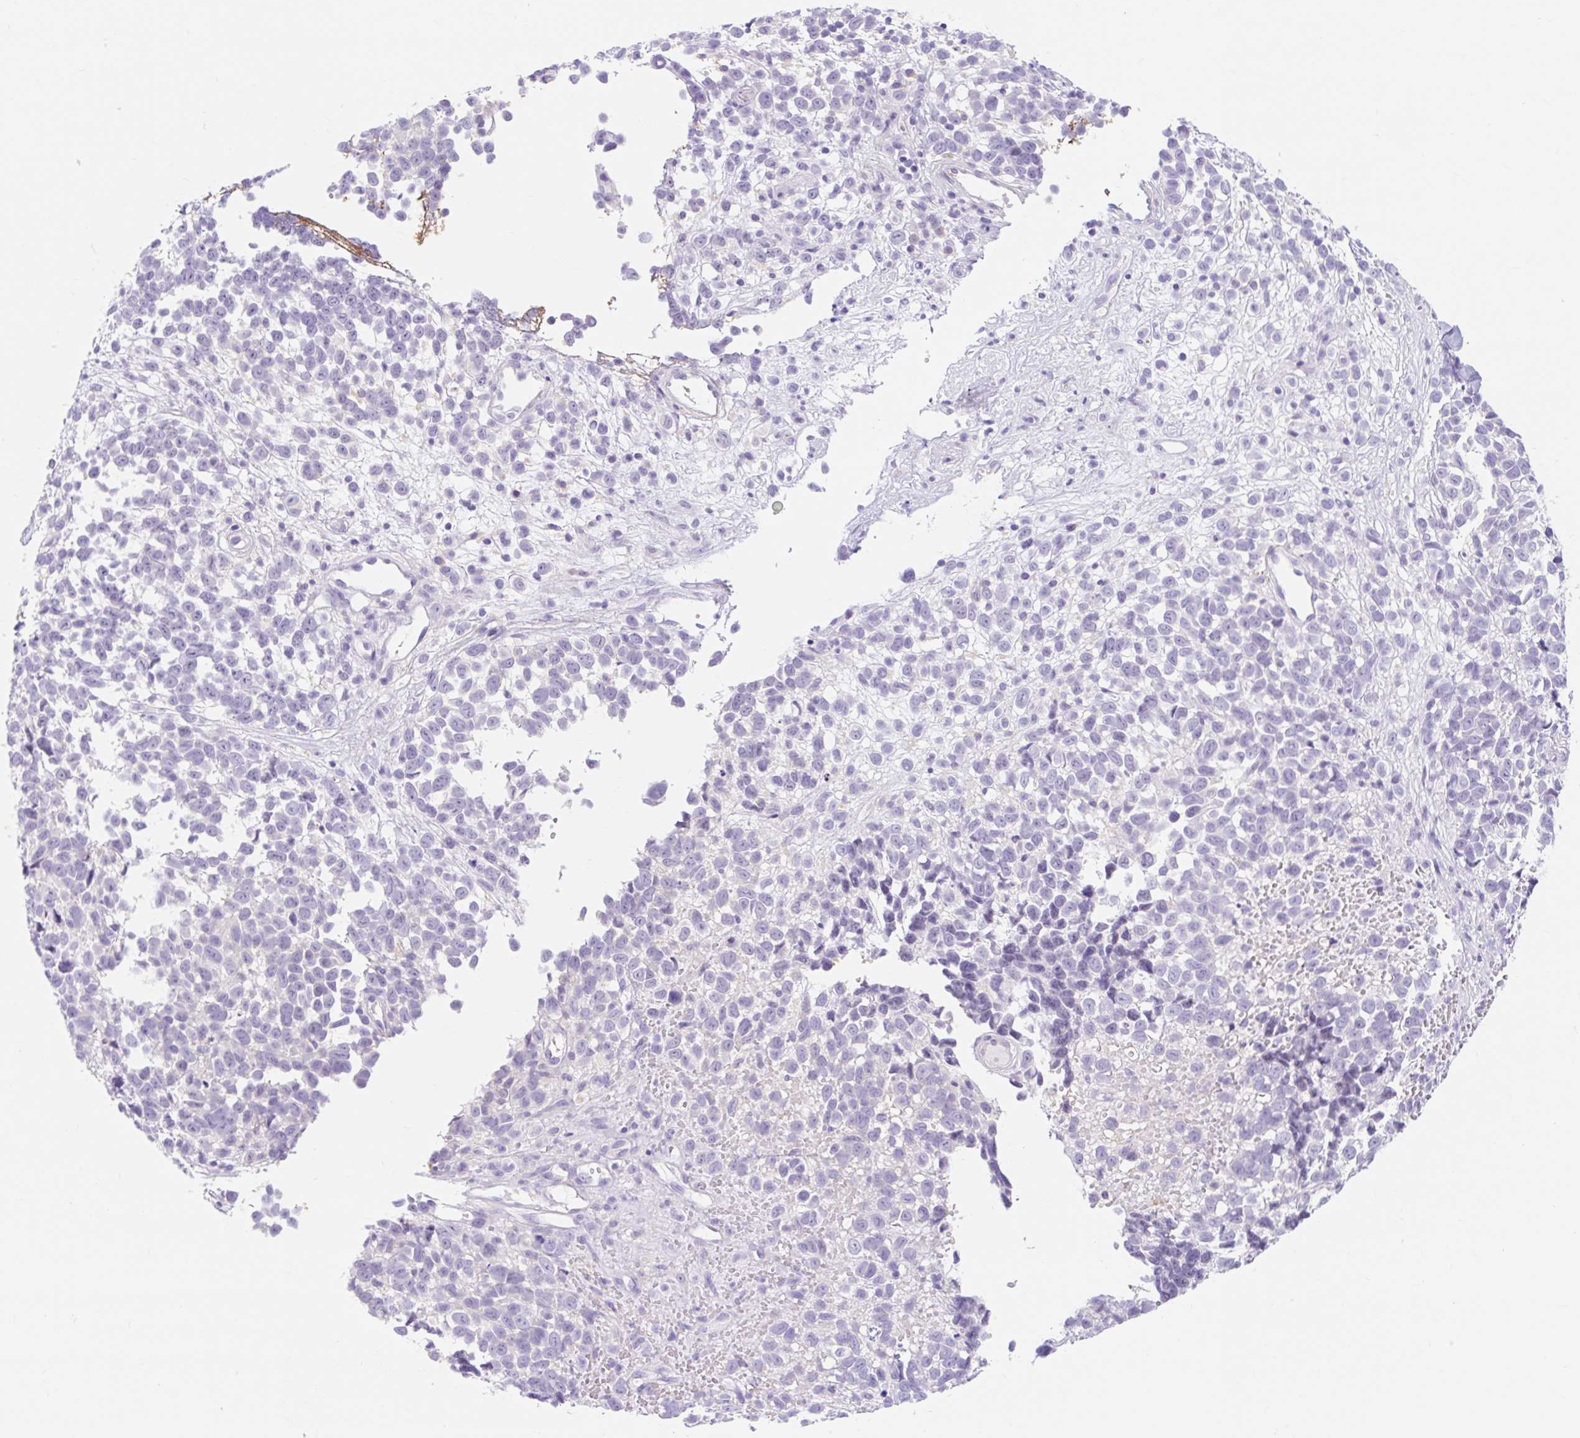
{"staining": {"intensity": "negative", "quantity": "none", "location": "none"}, "tissue": "melanoma", "cell_type": "Tumor cells", "image_type": "cancer", "snomed": [{"axis": "morphology", "description": "Malignant melanoma, NOS"}, {"axis": "topography", "description": "Nose, NOS"}], "caption": "Image shows no protein staining in tumor cells of malignant melanoma tissue.", "gene": "SLC28A1", "patient": {"sex": "female", "age": 48}}